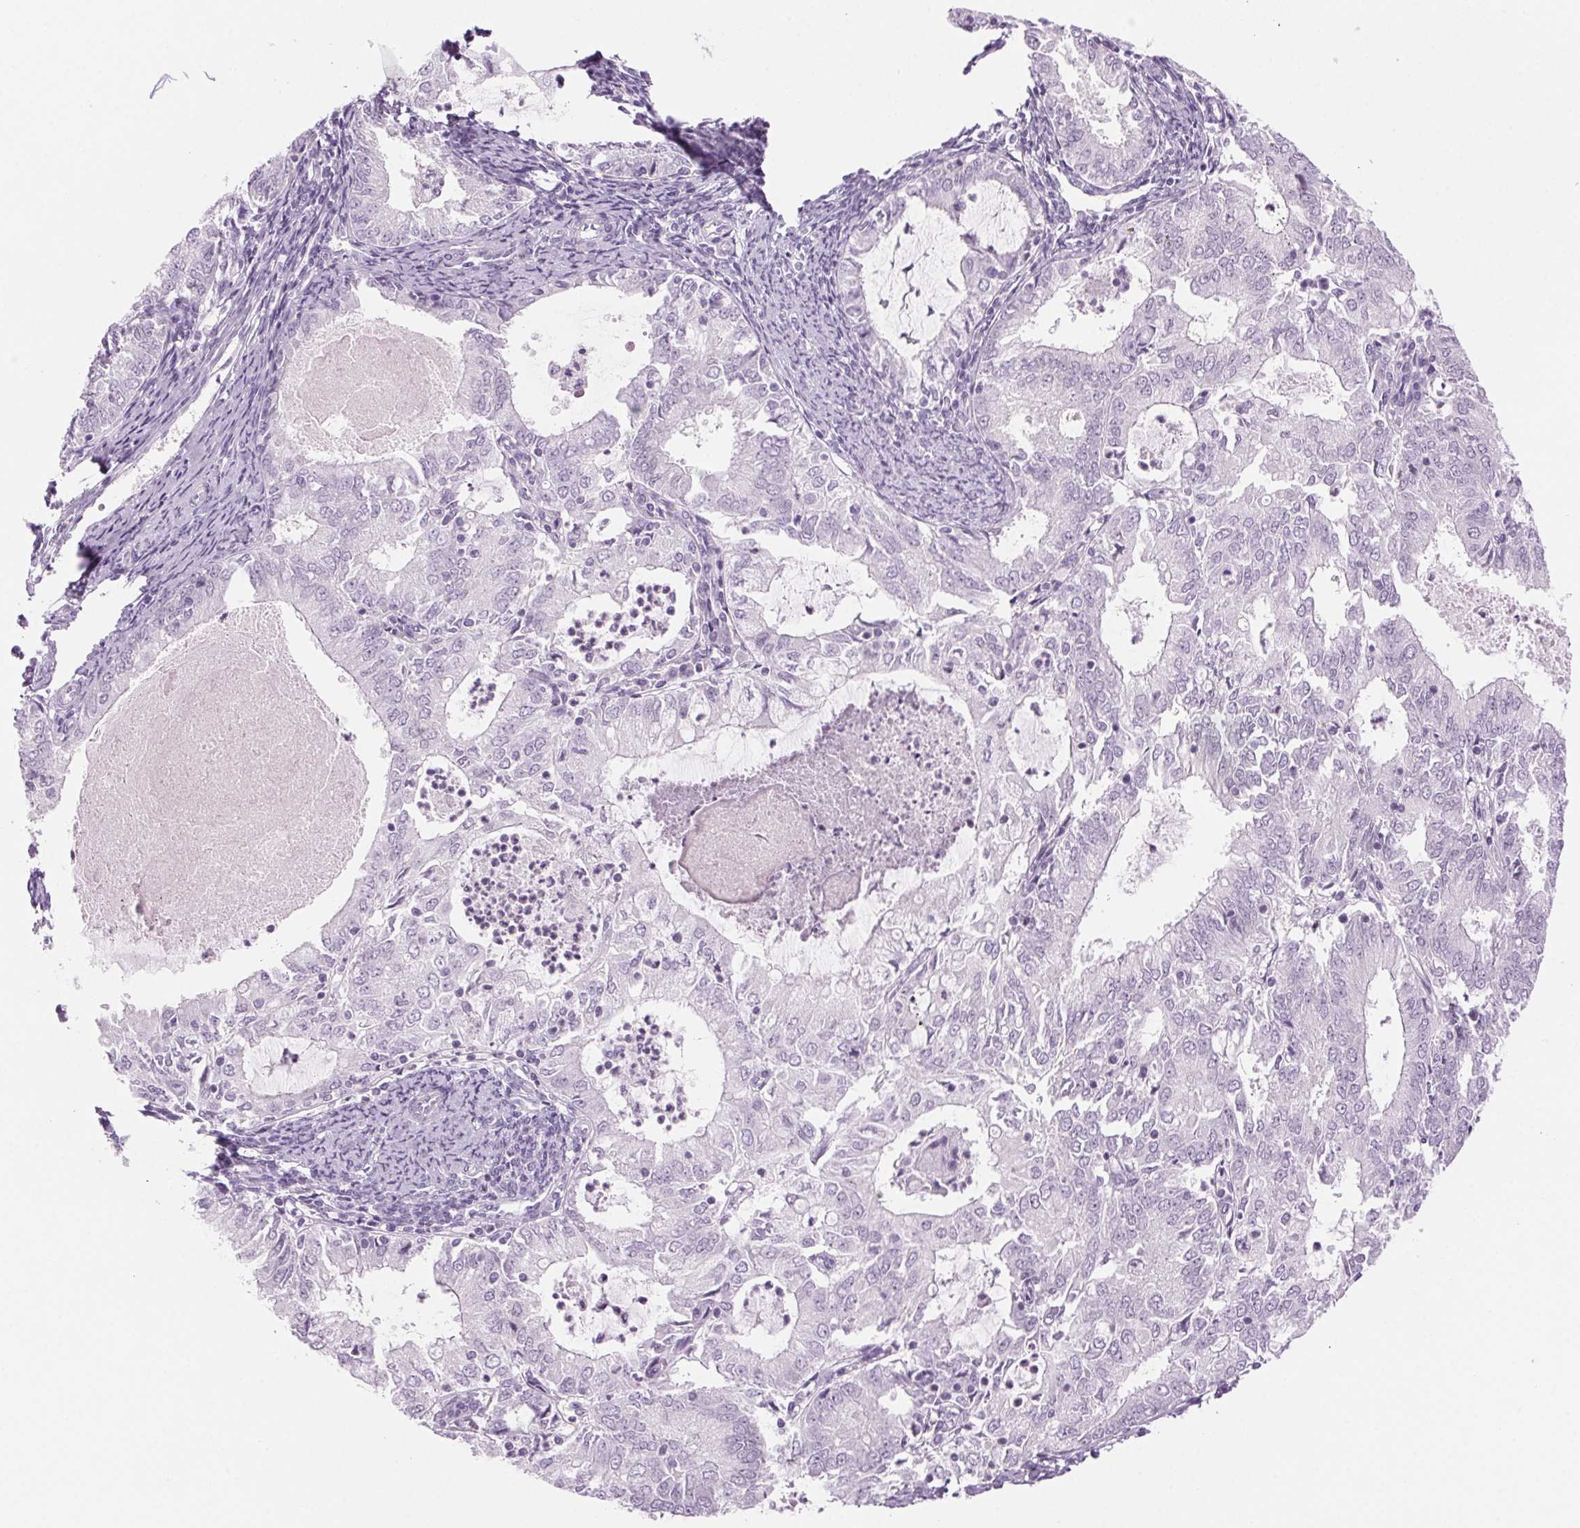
{"staining": {"intensity": "negative", "quantity": "none", "location": "none"}, "tissue": "endometrial cancer", "cell_type": "Tumor cells", "image_type": "cancer", "snomed": [{"axis": "morphology", "description": "Adenocarcinoma, NOS"}, {"axis": "topography", "description": "Endometrium"}], "caption": "DAB immunohistochemical staining of adenocarcinoma (endometrial) displays no significant staining in tumor cells.", "gene": "SLC6A19", "patient": {"sex": "female", "age": 57}}